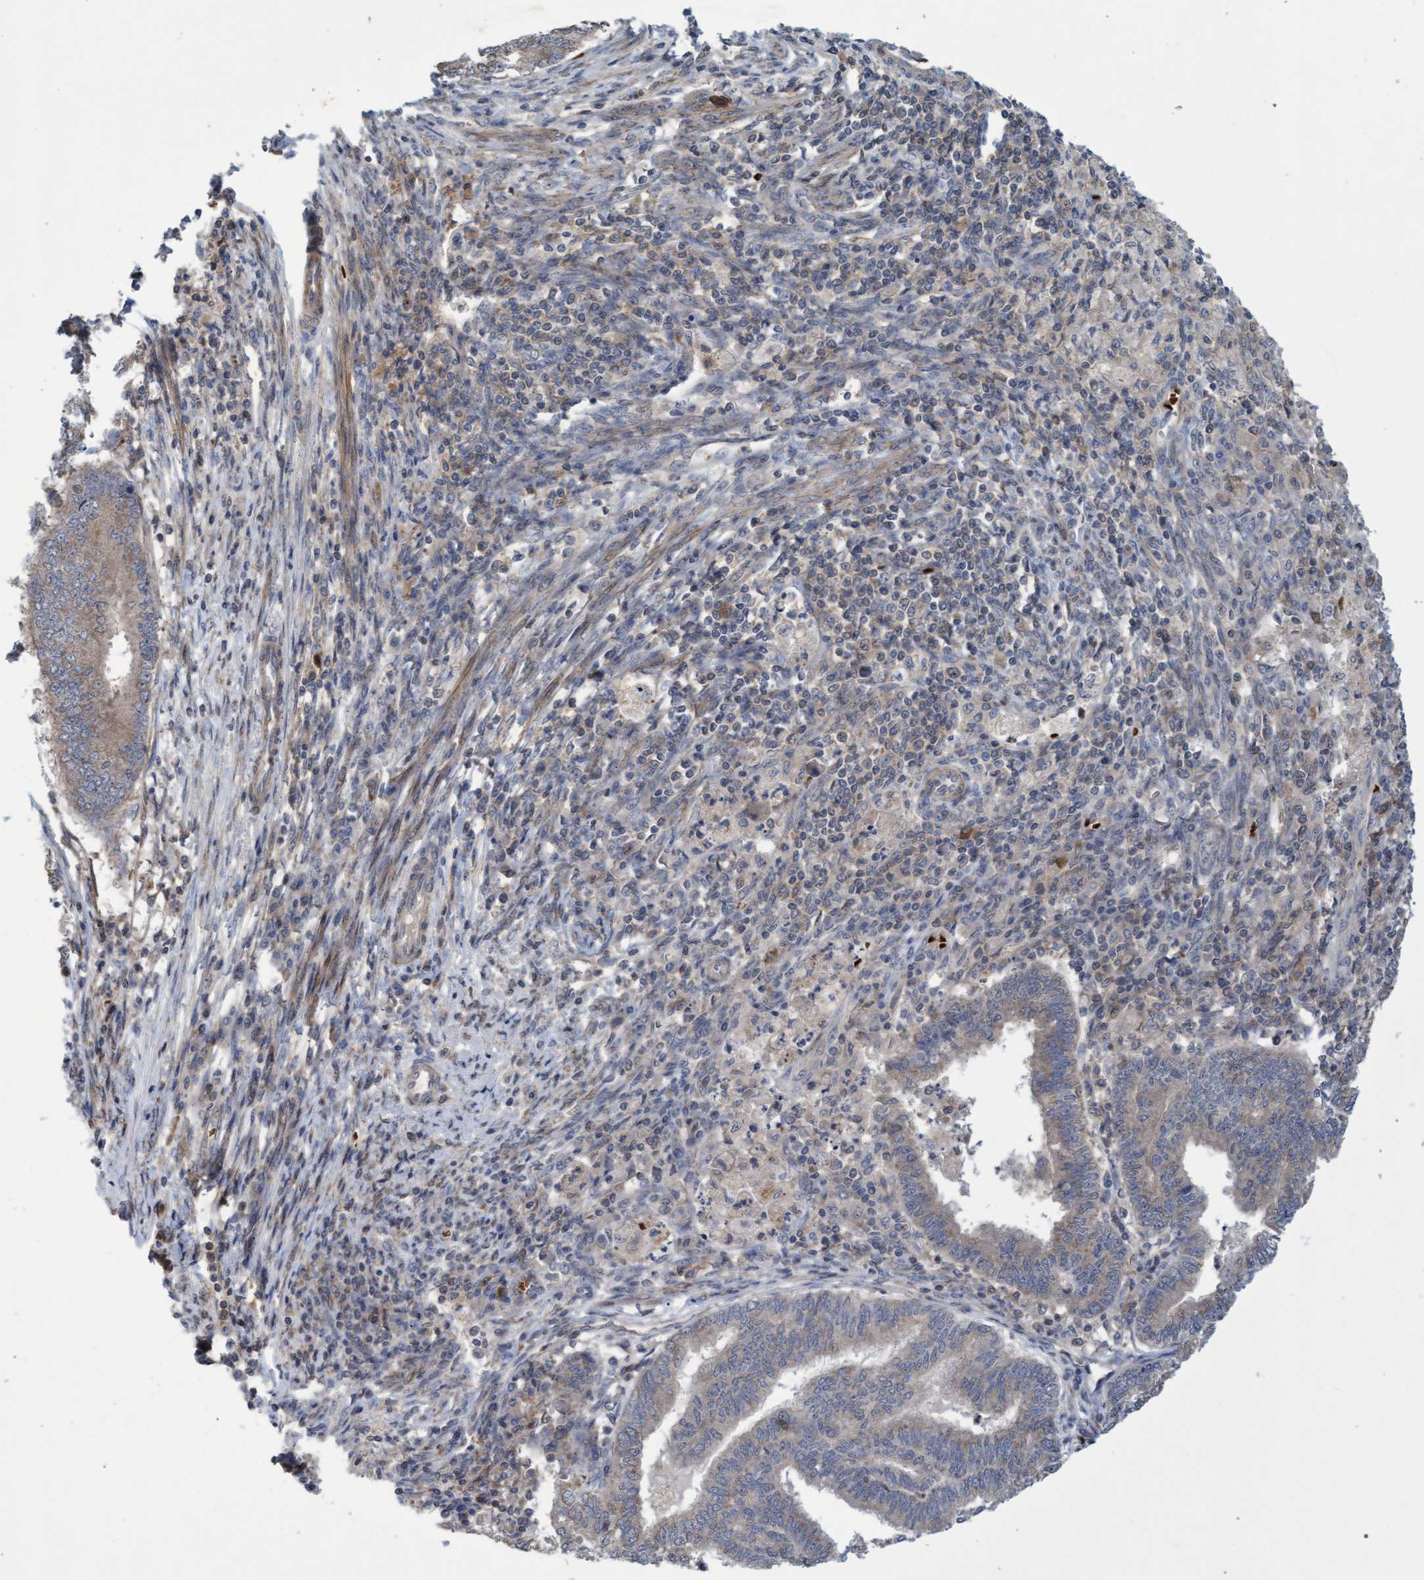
{"staining": {"intensity": "weak", "quantity": ">75%", "location": "cytoplasmic/membranous"}, "tissue": "endometrial cancer", "cell_type": "Tumor cells", "image_type": "cancer", "snomed": [{"axis": "morphology", "description": "Polyp, NOS"}, {"axis": "morphology", "description": "Adenocarcinoma, NOS"}, {"axis": "morphology", "description": "Adenoma, NOS"}, {"axis": "topography", "description": "Endometrium"}], "caption": "The photomicrograph displays a brown stain indicating the presence of a protein in the cytoplasmic/membranous of tumor cells in endometrial adenoma.", "gene": "NAA15", "patient": {"sex": "female", "age": 79}}